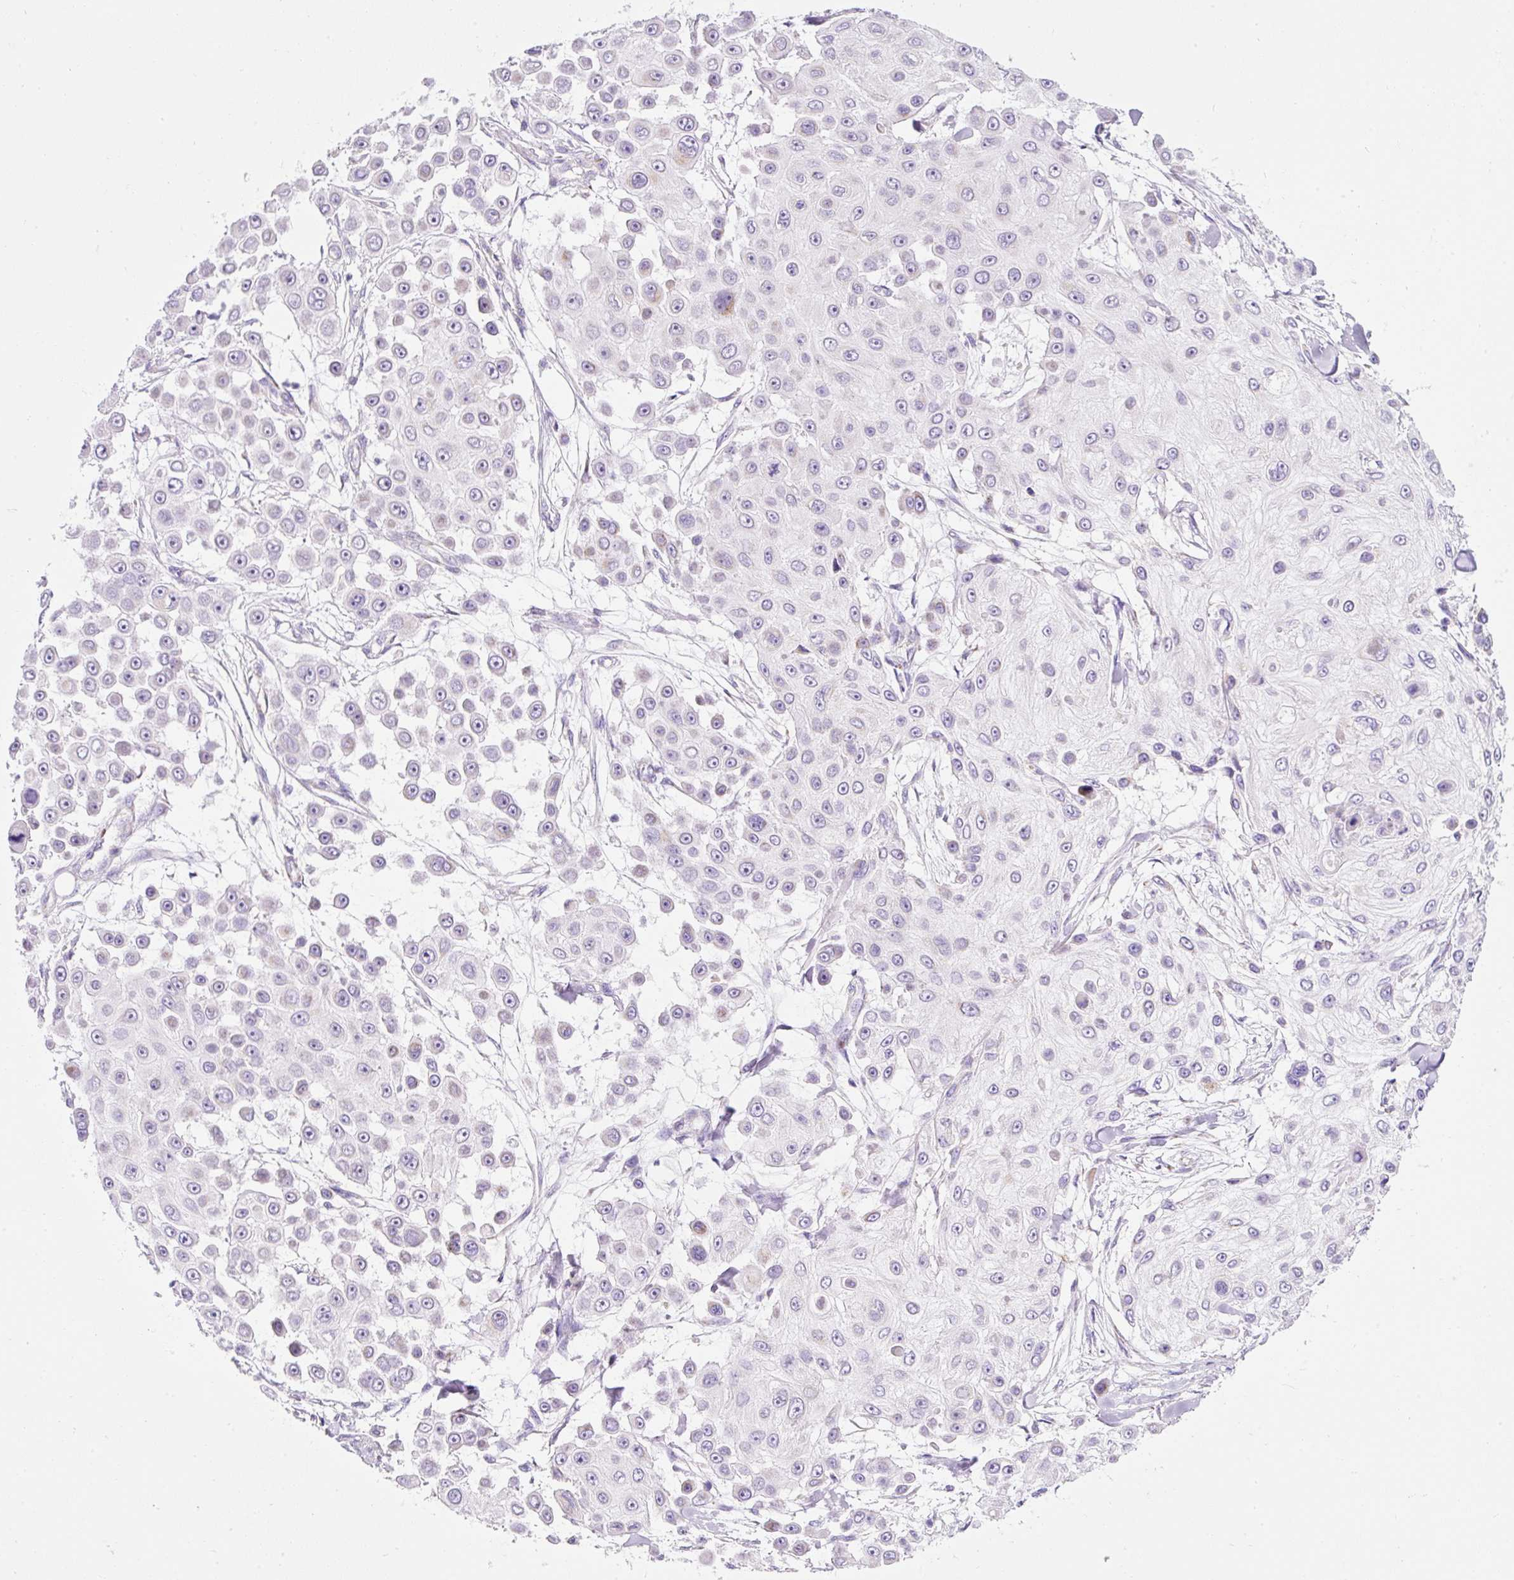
{"staining": {"intensity": "negative", "quantity": "none", "location": "none"}, "tissue": "skin cancer", "cell_type": "Tumor cells", "image_type": "cancer", "snomed": [{"axis": "morphology", "description": "Squamous cell carcinoma, NOS"}, {"axis": "topography", "description": "Skin"}], "caption": "An immunohistochemistry photomicrograph of squamous cell carcinoma (skin) is shown. There is no staining in tumor cells of squamous cell carcinoma (skin).", "gene": "PLPP2", "patient": {"sex": "male", "age": 67}}